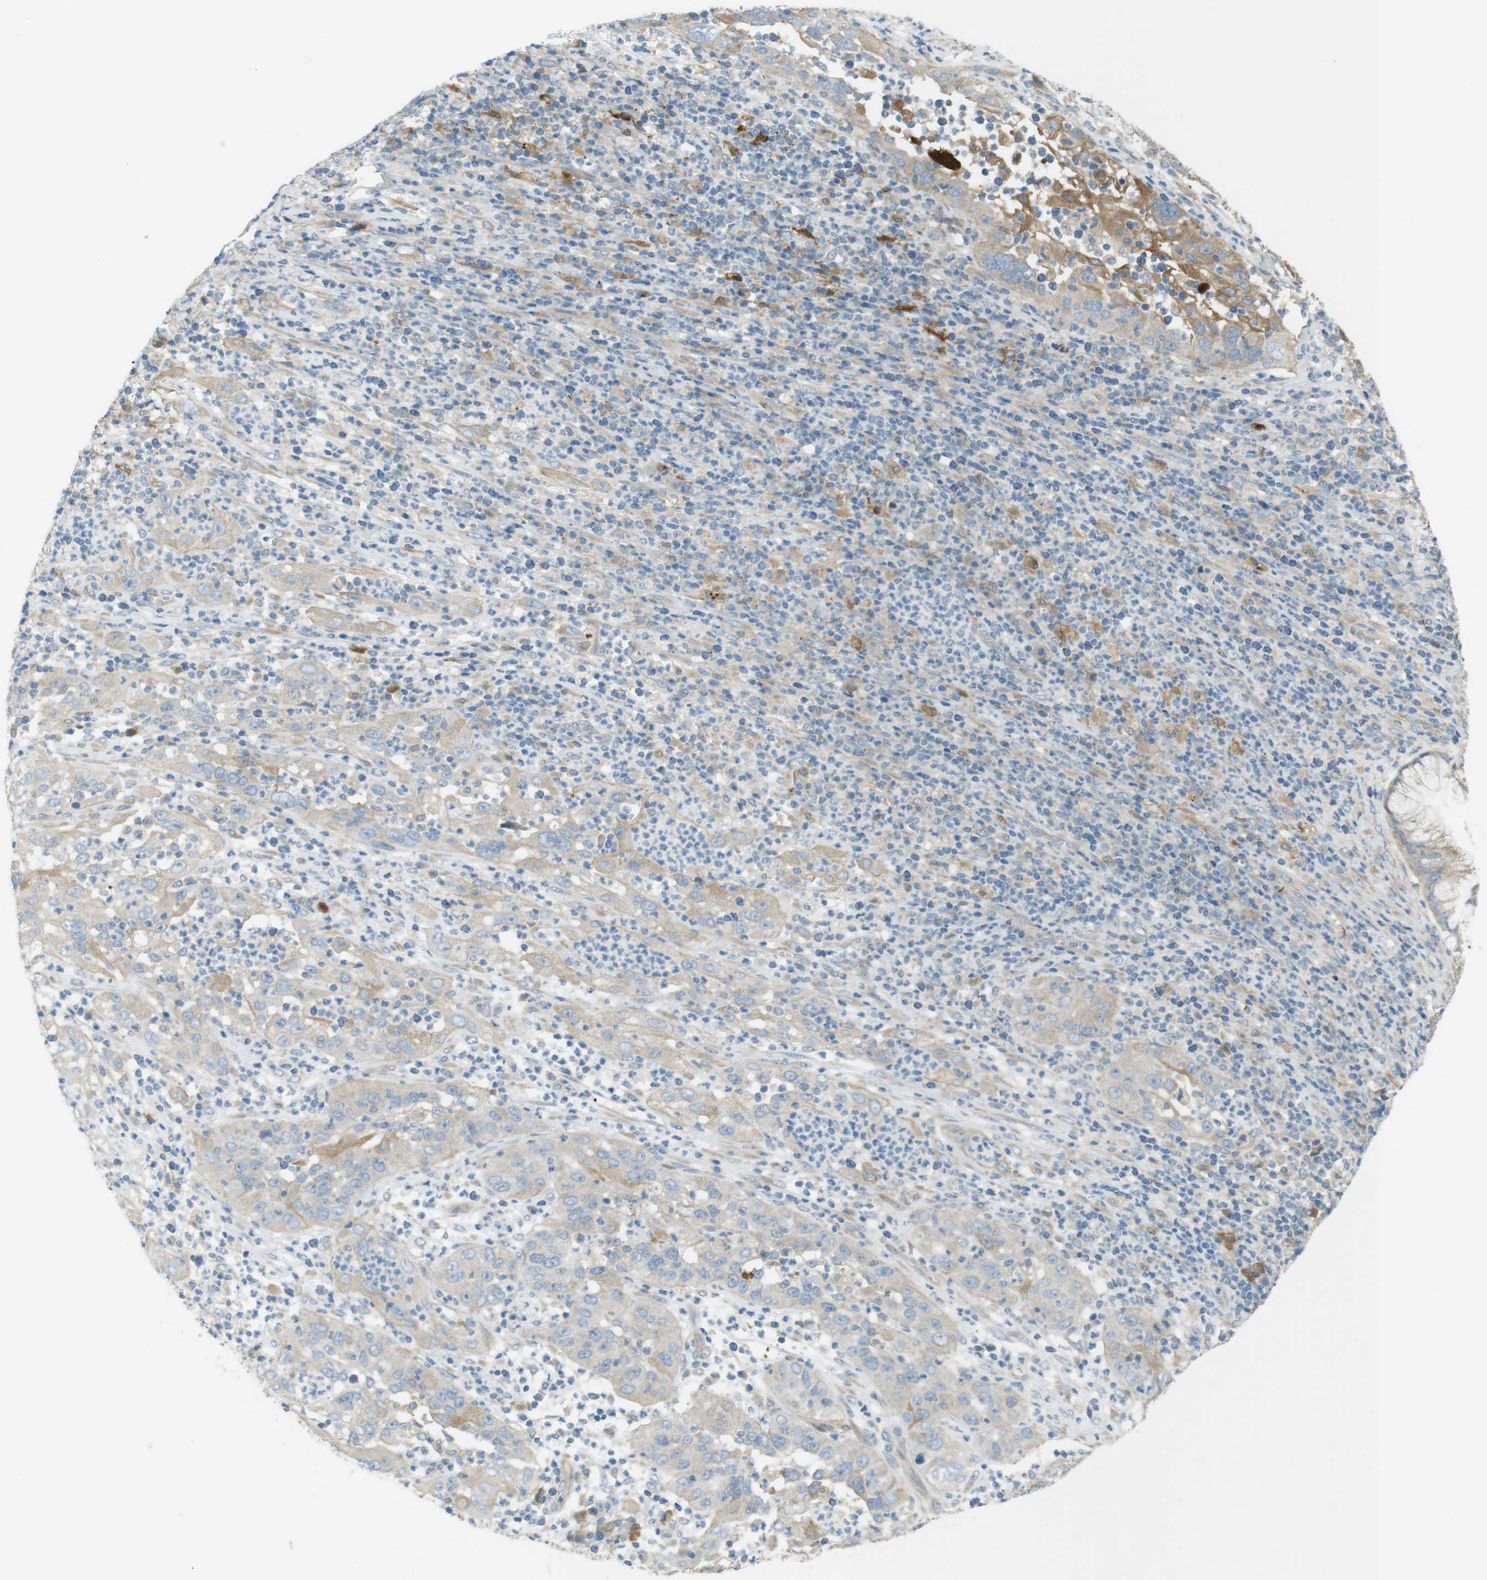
{"staining": {"intensity": "weak", "quantity": "25%-75%", "location": "cytoplasmic/membranous"}, "tissue": "cervical cancer", "cell_type": "Tumor cells", "image_type": "cancer", "snomed": [{"axis": "morphology", "description": "Squamous cell carcinoma, NOS"}, {"axis": "topography", "description": "Cervix"}], "caption": "IHC photomicrograph of neoplastic tissue: cervical cancer (squamous cell carcinoma) stained using immunohistochemistry (IHC) demonstrates low levels of weak protein expression localized specifically in the cytoplasmic/membranous of tumor cells, appearing as a cytoplasmic/membranous brown color.", "gene": "TMEM41B", "patient": {"sex": "female", "age": 32}}